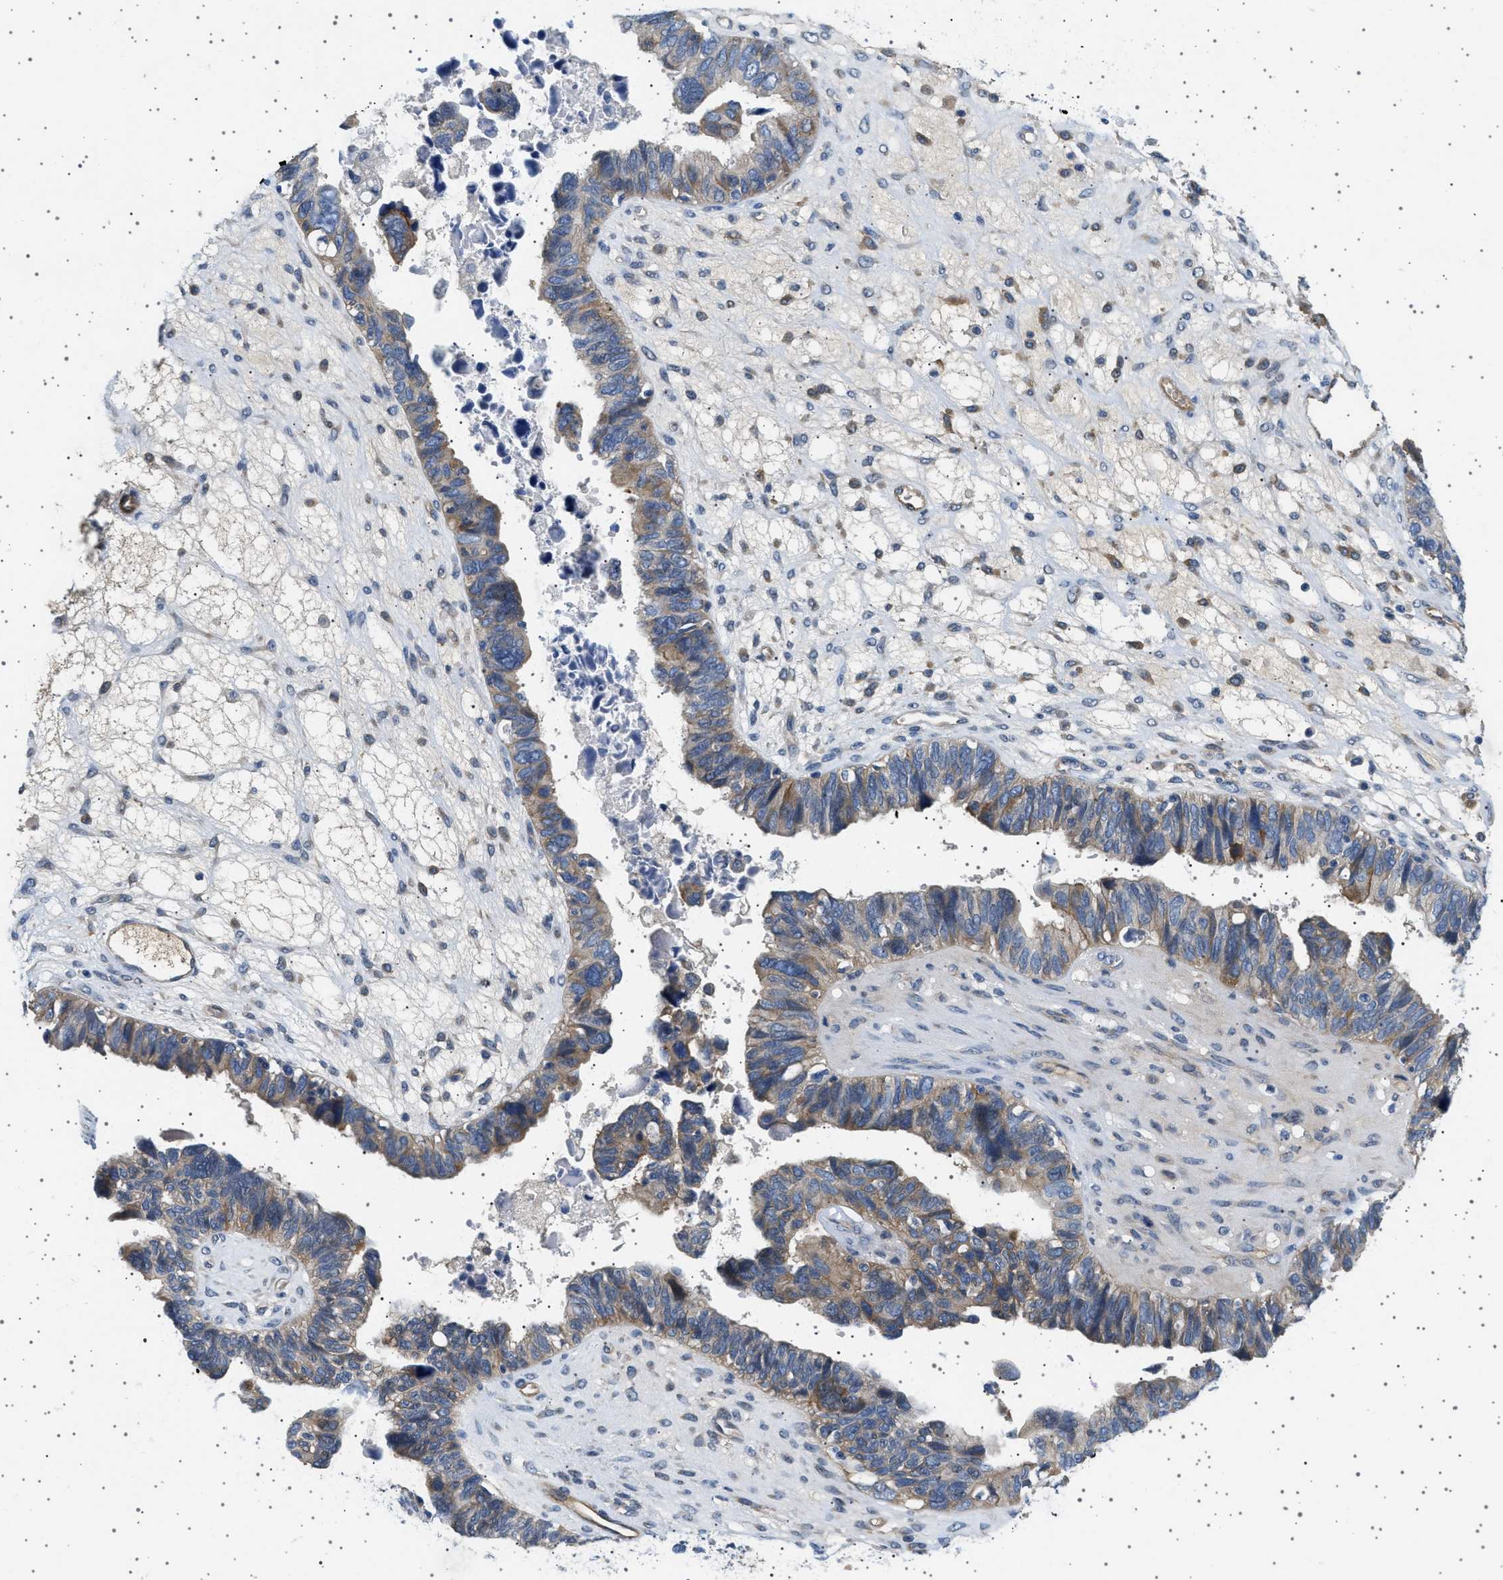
{"staining": {"intensity": "moderate", "quantity": "25%-75%", "location": "cytoplasmic/membranous"}, "tissue": "ovarian cancer", "cell_type": "Tumor cells", "image_type": "cancer", "snomed": [{"axis": "morphology", "description": "Cystadenocarcinoma, serous, NOS"}, {"axis": "topography", "description": "Ovary"}], "caption": "This is an image of immunohistochemistry (IHC) staining of serous cystadenocarcinoma (ovarian), which shows moderate positivity in the cytoplasmic/membranous of tumor cells.", "gene": "PLPP6", "patient": {"sex": "female", "age": 79}}